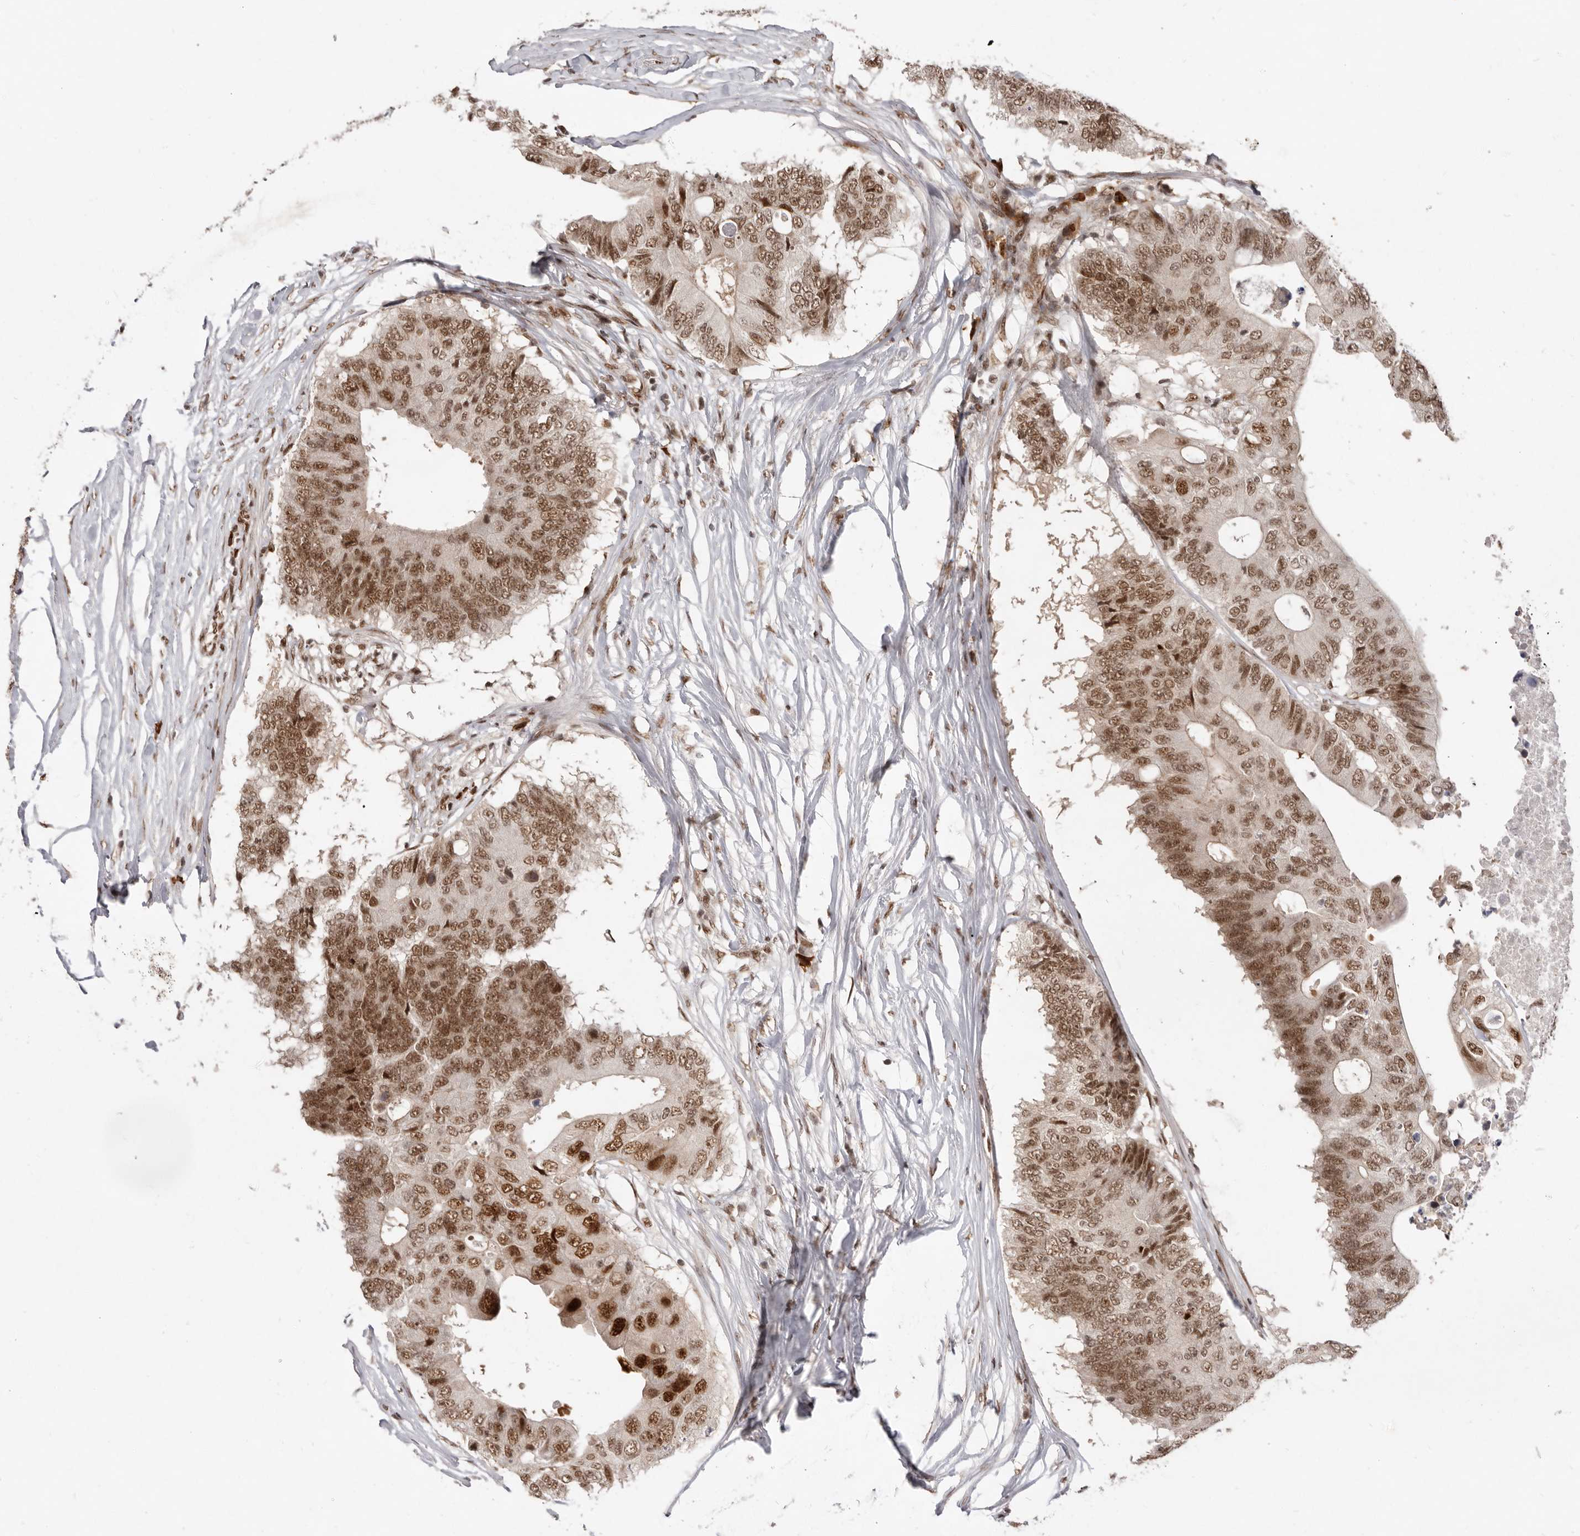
{"staining": {"intensity": "moderate", "quantity": ">75%", "location": "nuclear"}, "tissue": "colorectal cancer", "cell_type": "Tumor cells", "image_type": "cancer", "snomed": [{"axis": "morphology", "description": "Adenocarcinoma, NOS"}, {"axis": "topography", "description": "Colon"}], "caption": "Colorectal cancer stained for a protein demonstrates moderate nuclear positivity in tumor cells.", "gene": "CHTOP", "patient": {"sex": "male", "age": 71}}